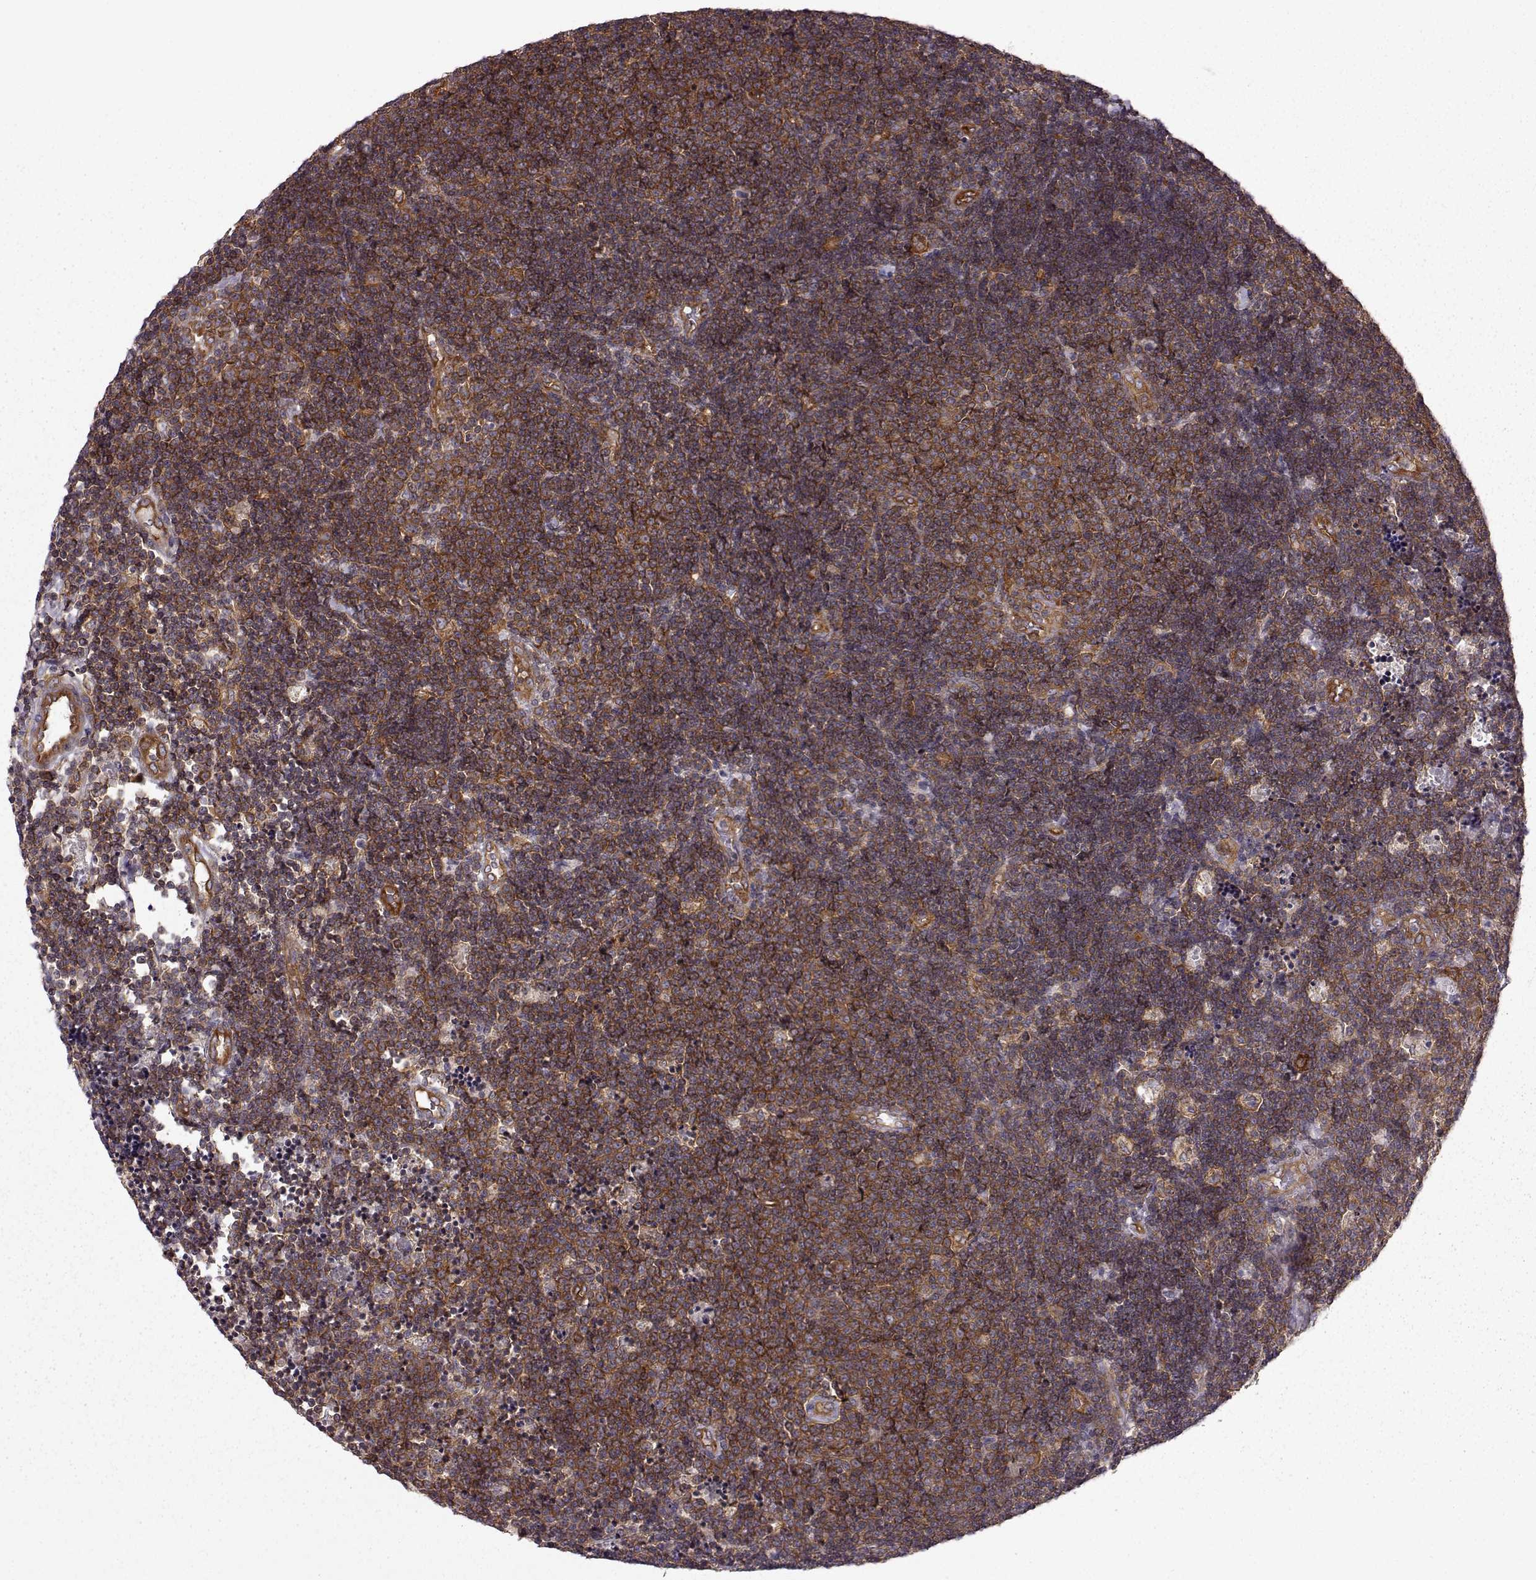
{"staining": {"intensity": "strong", "quantity": ">75%", "location": "cytoplasmic/membranous"}, "tissue": "lymphoma", "cell_type": "Tumor cells", "image_type": "cancer", "snomed": [{"axis": "morphology", "description": "Malignant lymphoma, non-Hodgkin's type, Low grade"}, {"axis": "topography", "description": "Brain"}], "caption": "A high amount of strong cytoplasmic/membranous expression is appreciated in about >75% of tumor cells in lymphoma tissue. Using DAB (brown) and hematoxylin (blue) stains, captured at high magnification using brightfield microscopy.", "gene": "RABGAP1", "patient": {"sex": "female", "age": 66}}